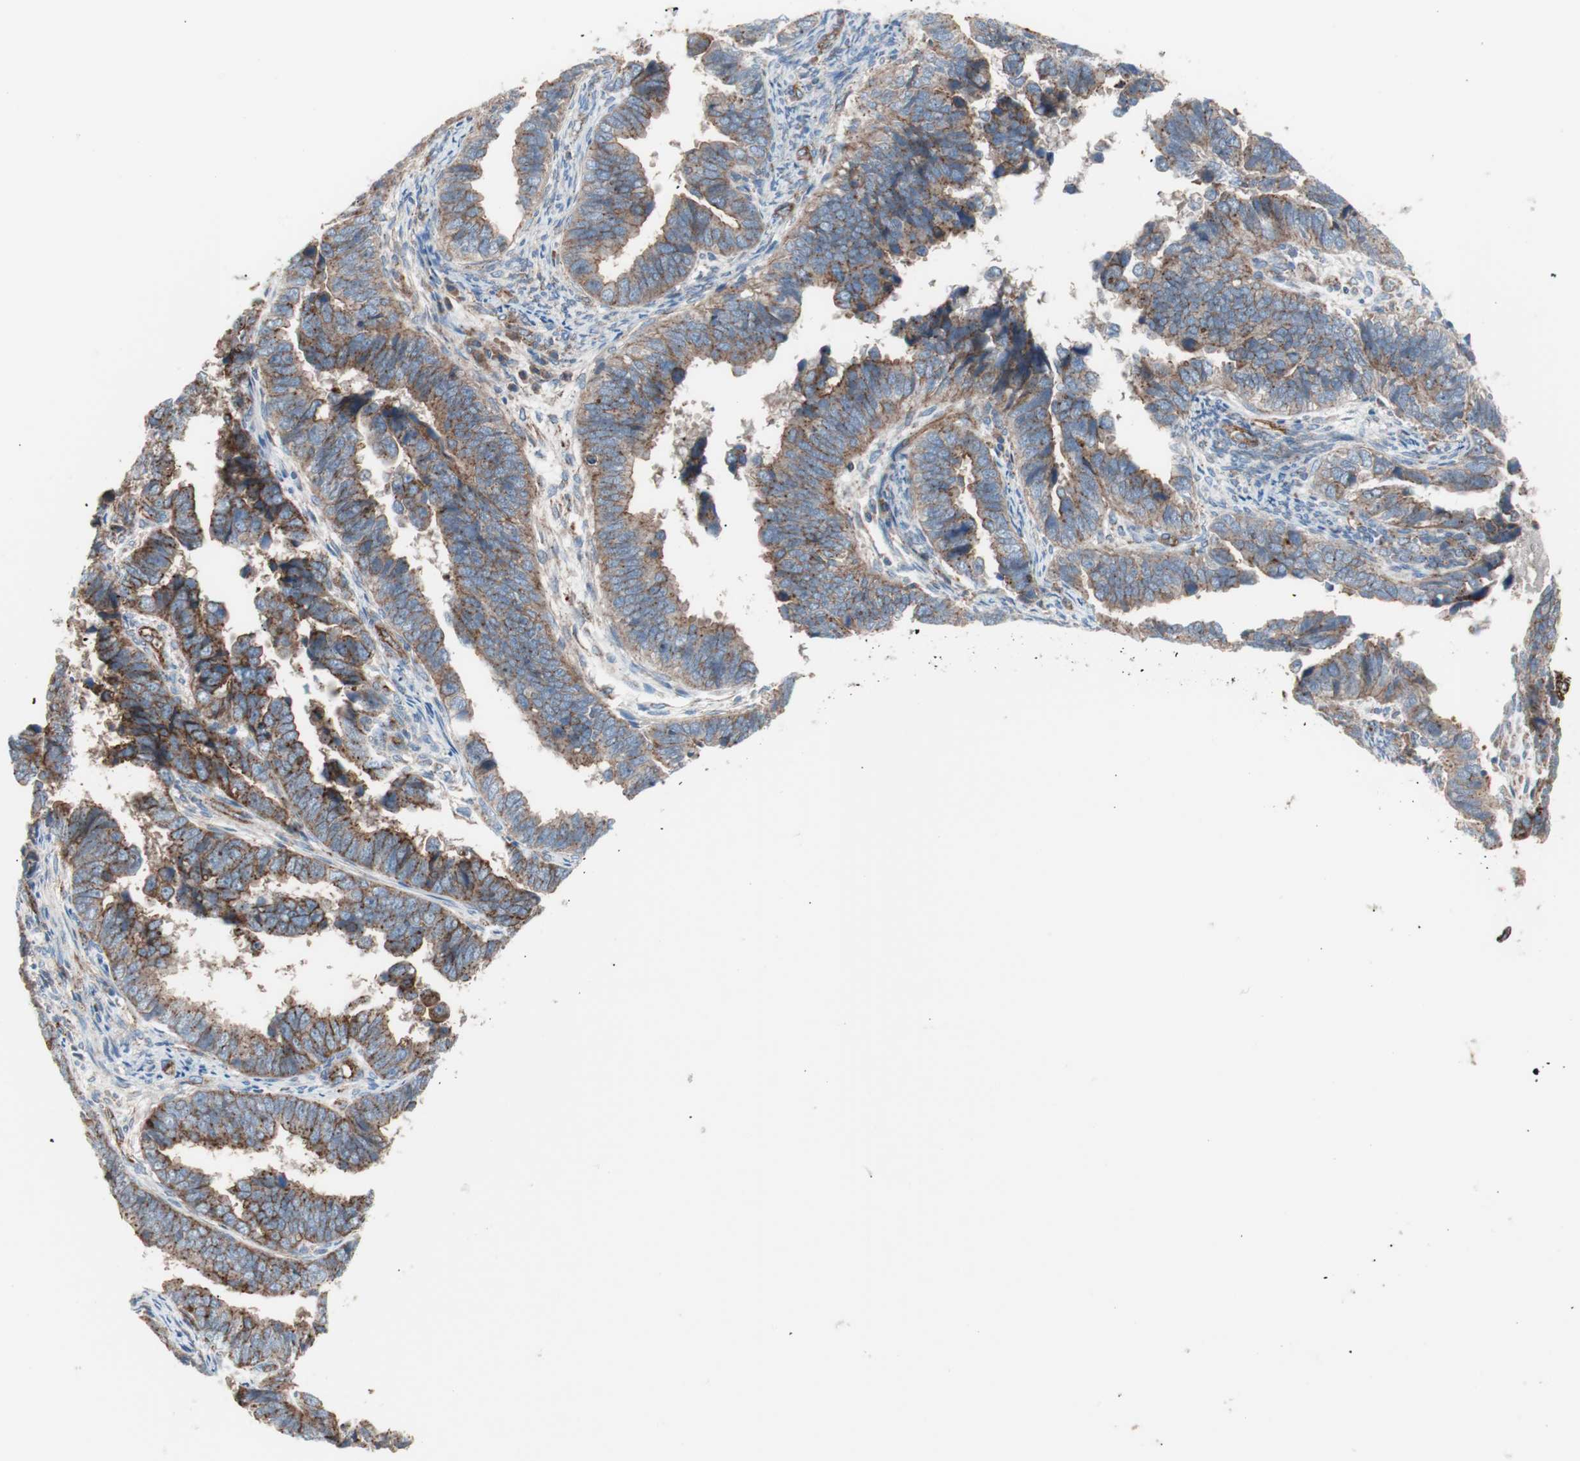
{"staining": {"intensity": "moderate", "quantity": ">75%", "location": "cytoplasmic/membranous"}, "tissue": "endometrial cancer", "cell_type": "Tumor cells", "image_type": "cancer", "snomed": [{"axis": "morphology", "description": "Adenocarcinoma, NOS"}, {"axis": "topography", "description": "Endometrium"}], "caption": "Protein expression analysis of endometrial cancer (adenocarcinoma) exhibits moderate cytoplasmic/membranous expression in about >75% of tumor cells. (brown staining indicates protein expression, while blue staining denotes nuclei).", "gene": "FLOT2", "patient": {"sex": "female", "age": 75}}